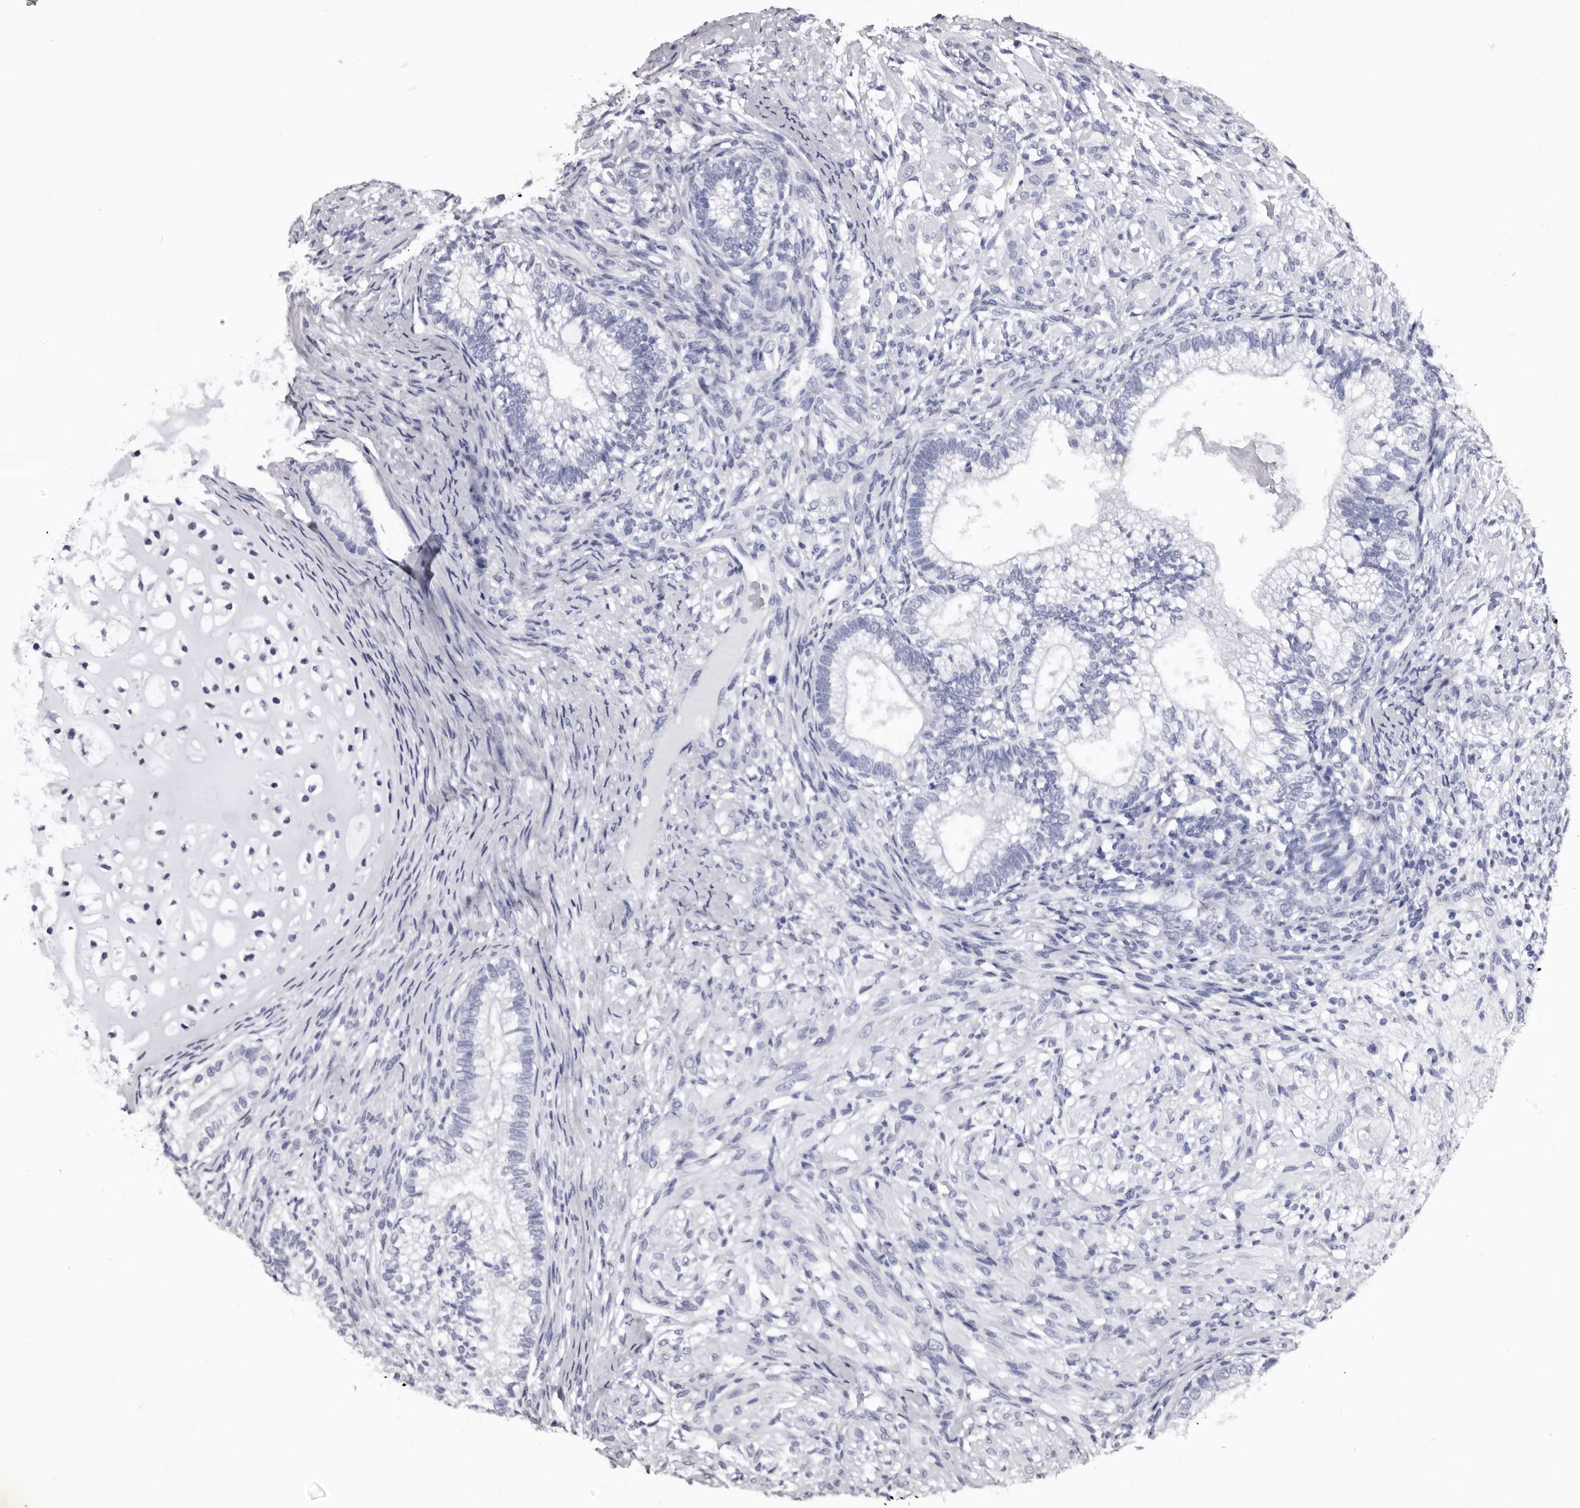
{"staining": {"intensity": "negative", "quantity": "none", "location": "none"}, "tissue": "testis cancer", "cell_type": "Tumor cells", "image_type": "cancer", "snomed": [{"axis": "morphology", "description": "Seminoma, NOS"}, {"axis": "morphology", "description": "Carcinoma, Embryonal, NOS"}, {"axis": "topography", "description": "Testis"}], "caption": "High power microscopy image of an immunohistochemistry micrograph of testis embryonal carcinoma, revealing no significant positivity in tumor cells. The staining was performed using DAB to visualize the protein expression in brown, while the nuclei were stained in blue with hematoxylin (Magnification: 20x).", "gene": "SLC10A4", "patient": {"sex": "male", "age": 28}}